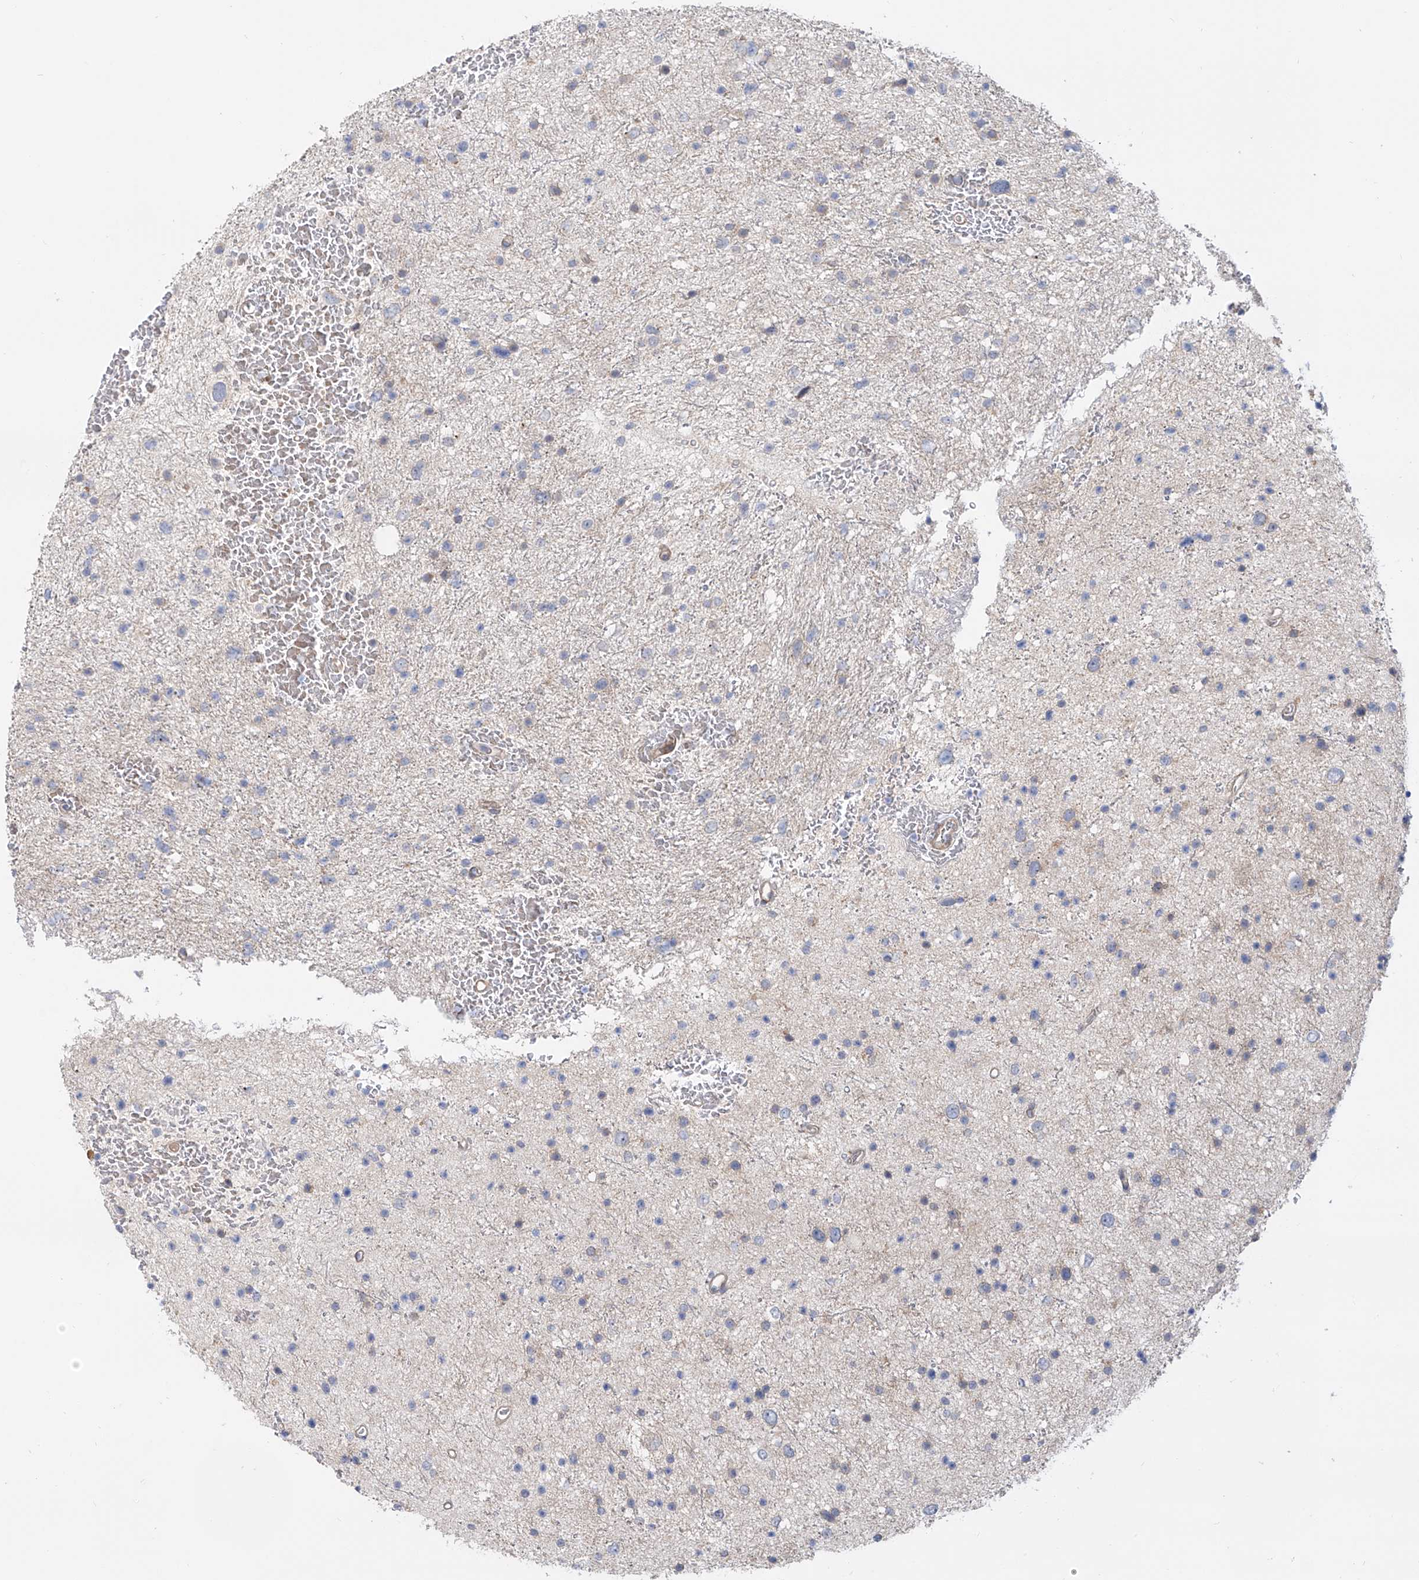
{"staining": {"intensity": "negative", "quantity": "none", "location": "none"}, "tissue": "glioma", "cell_type": "Tumor cells", "image_type": "cancer", "snomed": [{"axis": "morphology", "description": "Glioma, malignant, Low grade"}, {"axis": "topography", "description": "Brain"}], "caption": "Tumor cells show no significant positivity in glioma. (Immunohistochemistry, brightfield microscopy, high magnification).", "gene": "LRRC1", "patient": {"sex": "female", "age": 37}}